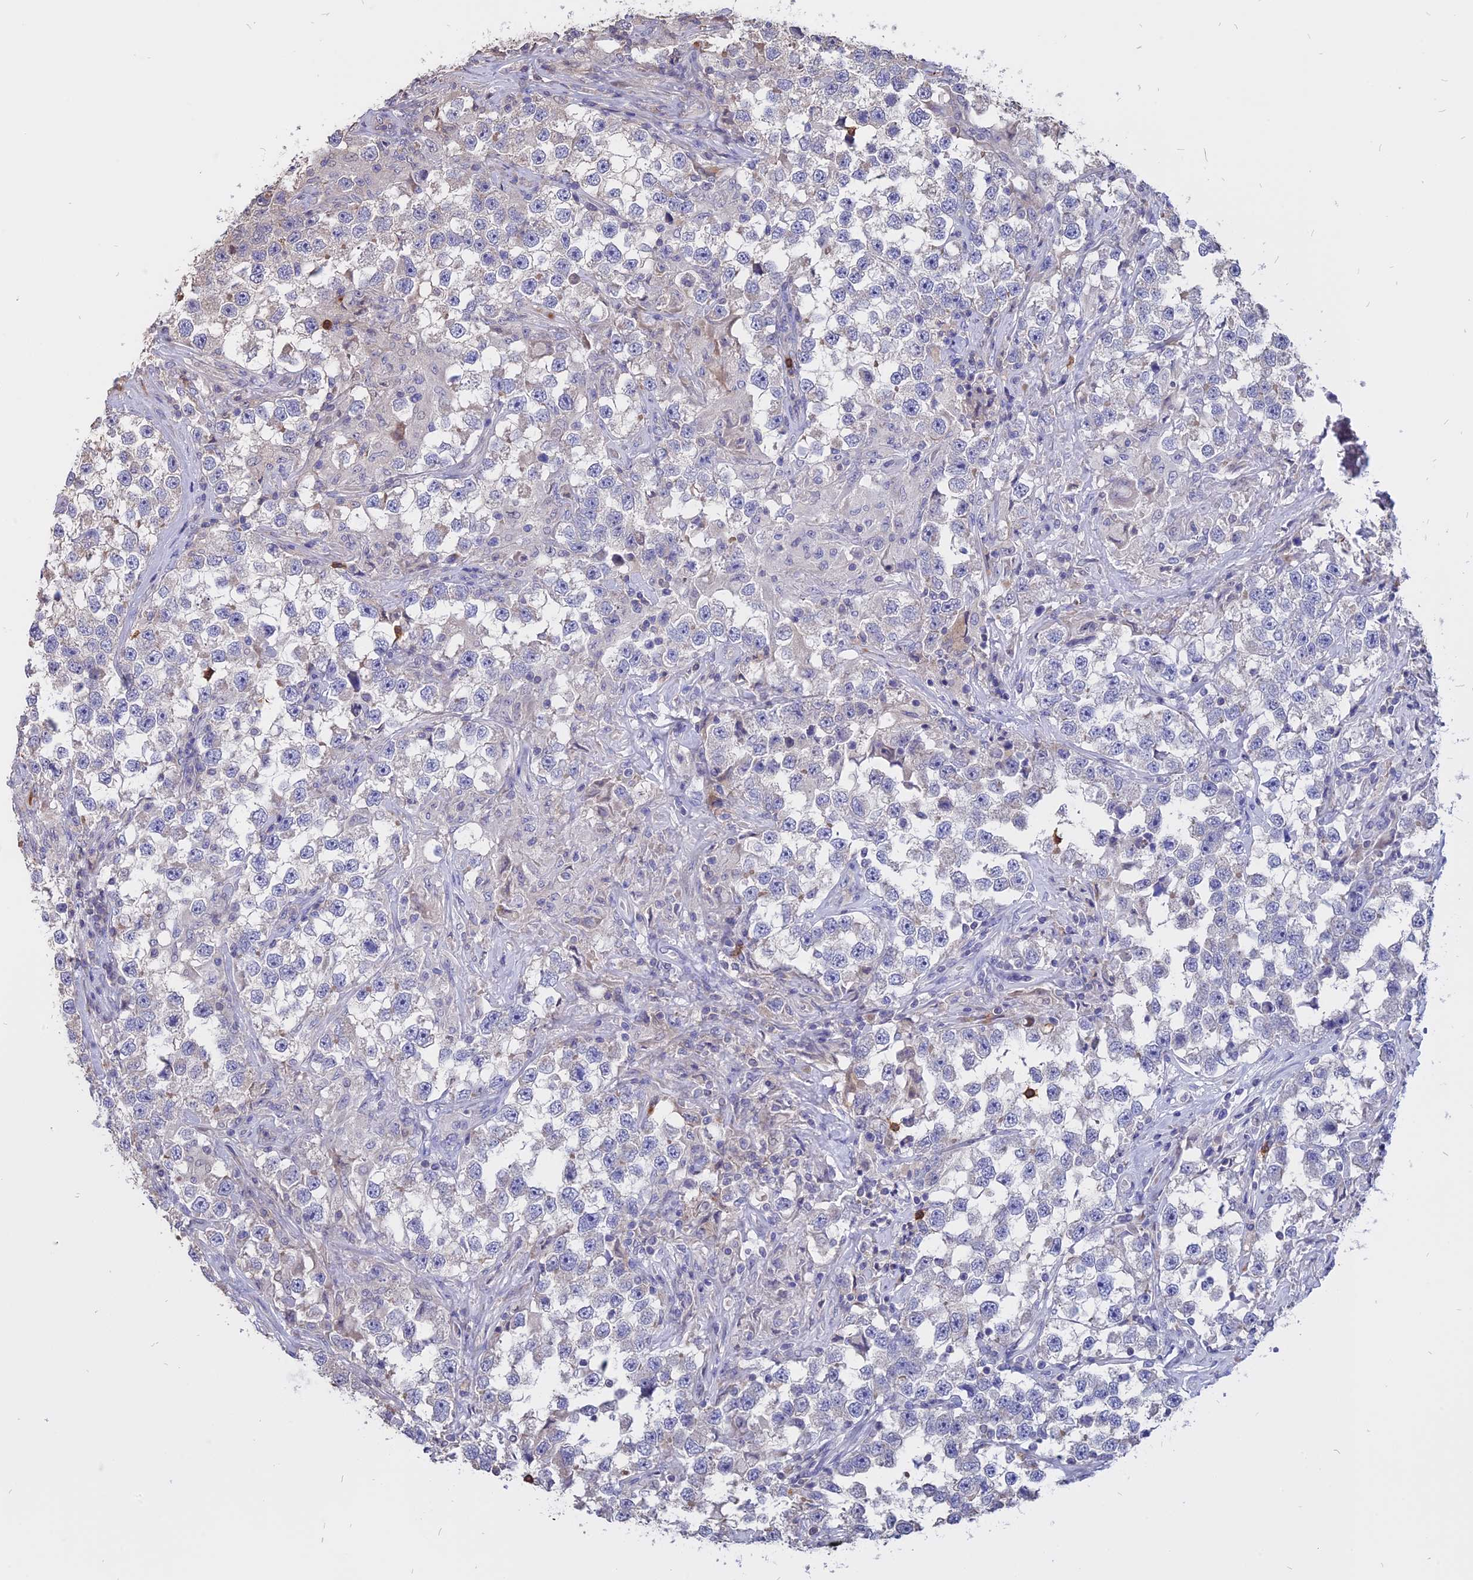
{"staining": {"intensity": "negative", "quantity": "none", "location": "none"}, "tissue": "testis cancer", "cell_type": "Tumor cells", "image_type": "cancer", "snomed": [{"axis": "morphology", "description": "Seminoma, NOS"}, {"axis": "topography", "description": "Testis"}], "caption": "This image is of testis seminoma stained with IHC to label a protein in brown with the nuclei are counter-stained blue. There is no expression in tumor cells.", "gene": "CARMIL2", "patient": {"sex": "male", "age": 46}}